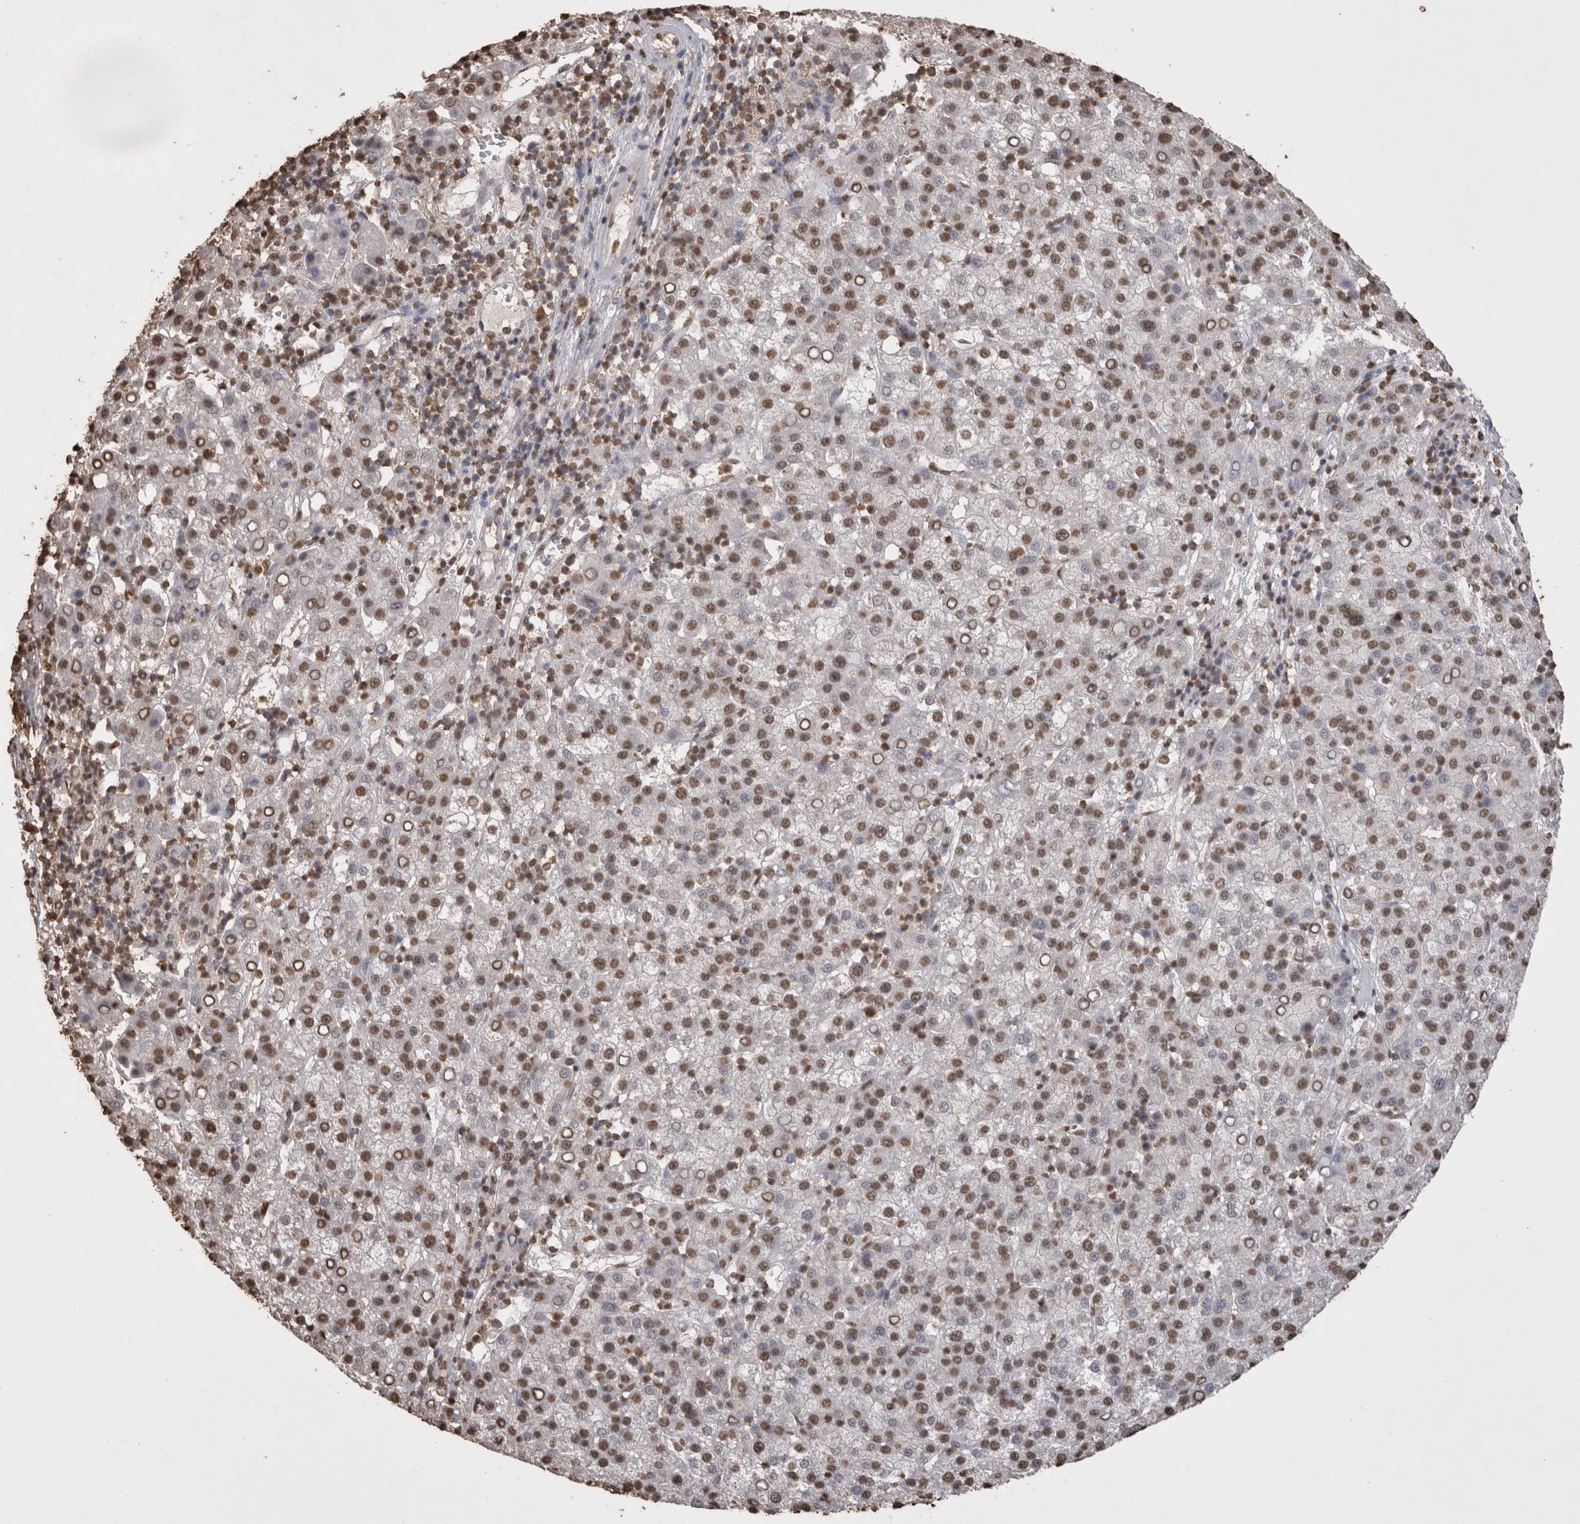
{"staining": {"intensity": "moderate", "quantity": ">75%", "location": "nuclear"}, "tissue": "liver cancer", "cell_type": "Tumor cells", "image_type": "cancer", "snomed": [{"axis": "morphology", "description": "Carcinoma, Hepatocellular, NOS"}, {"axis": "topography", "description": "Liver"}], "caption": "Tumor cells show medium levels of moderate nuclear staining in about >75% of cells in liver hepatocellular carcinoma. (DAB (3,3'-diaminobenzidine) IHC with brightfield microscopy, high magnification).", "gene": "POU5F1", "patient": {"sex": "female", "age": 58}}